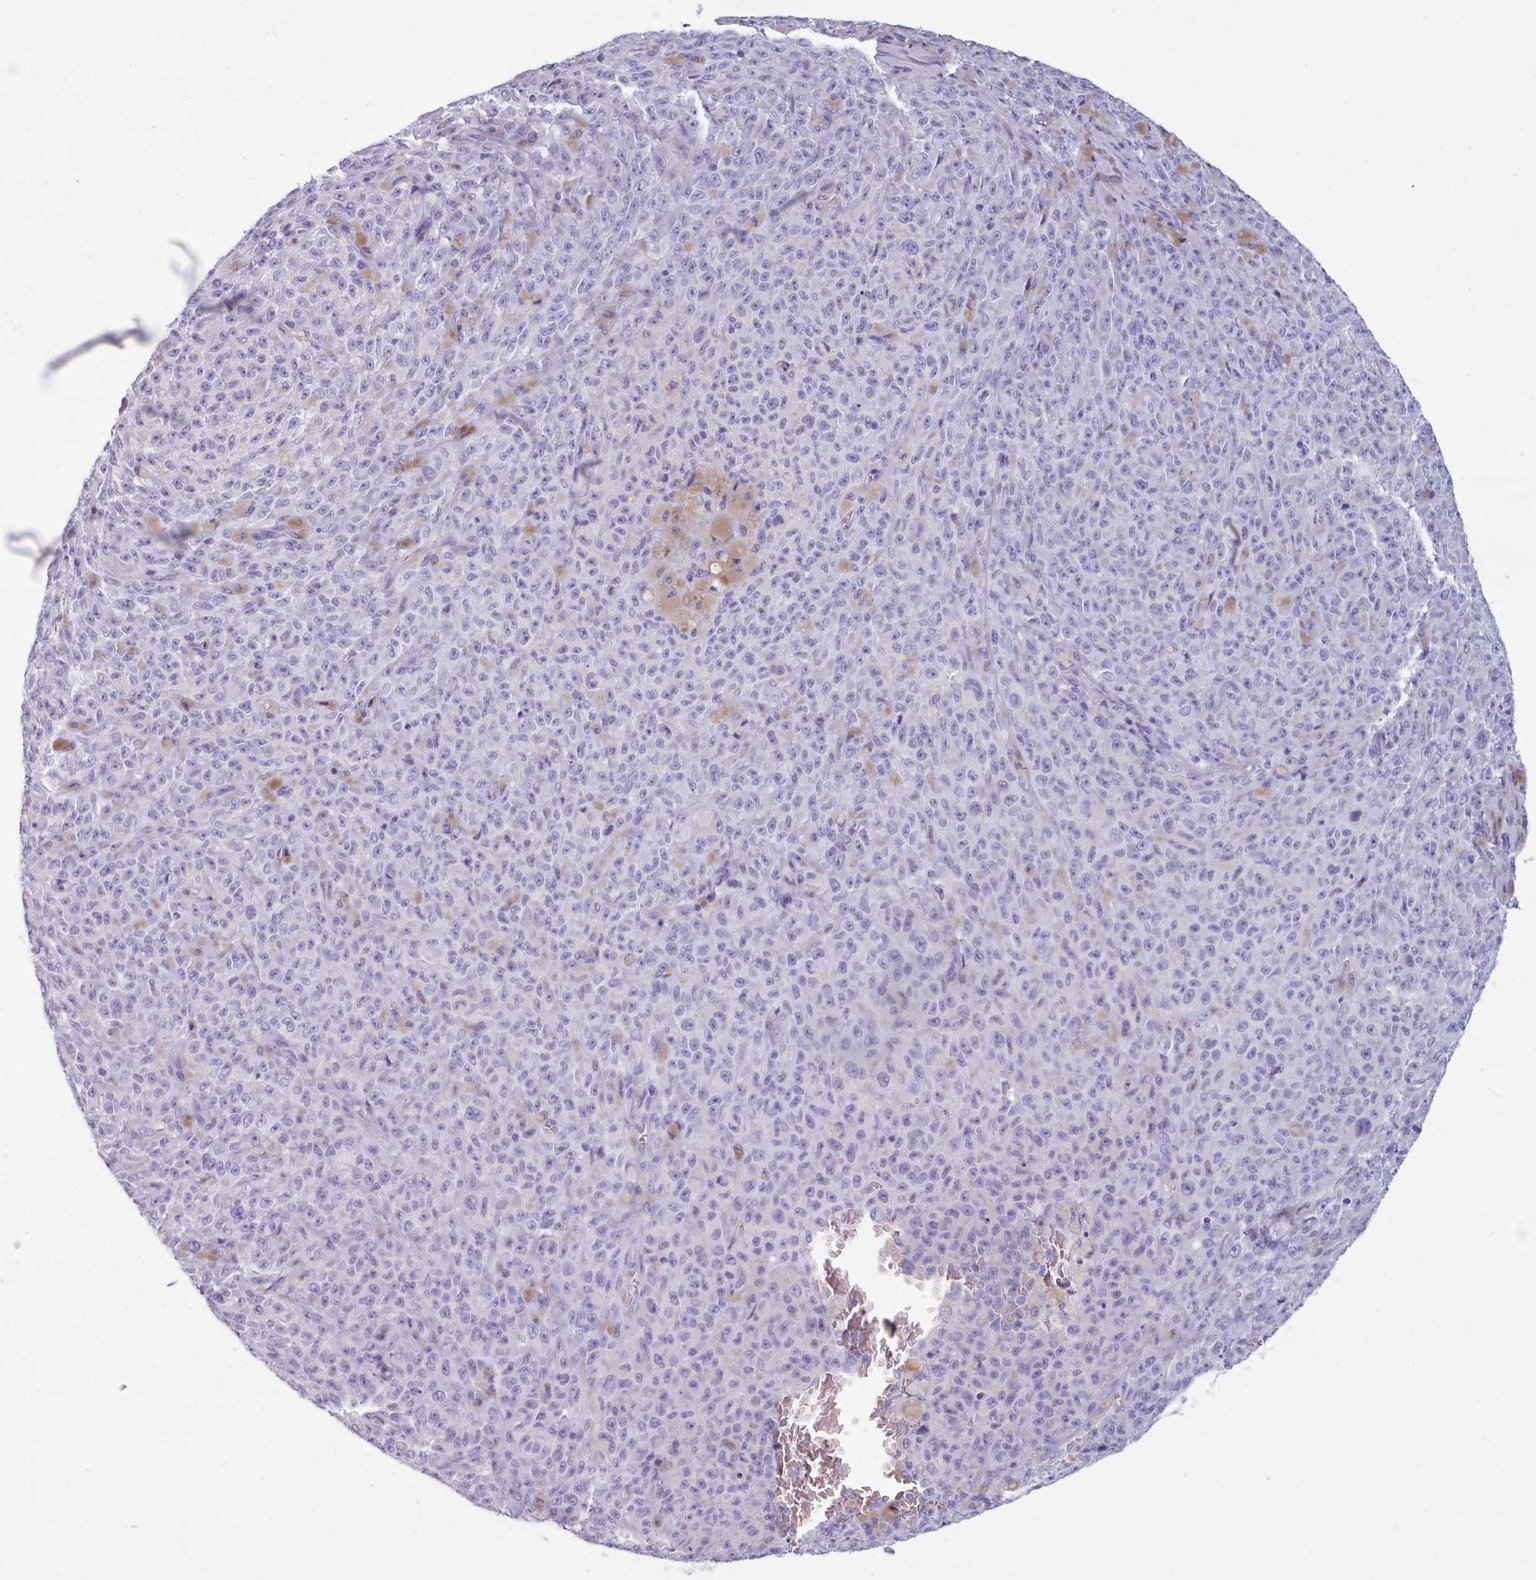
{"staining": {"intensity": "negative", "quantity": "none", "location": "none"}, "tissue": "melanoma", "cell_type": "Tumor cells", "image_type": "cancer", "snomed": [{"axis": "morphology", "description": "Malignant melanoma, NOS"}, {"axis": "topography", "description": "Skin"}], "caption": "Tumor cells show no significant expression in melanoma.", "gene": "ZNF43", "patient": {"sex": "female", "age": 82}}